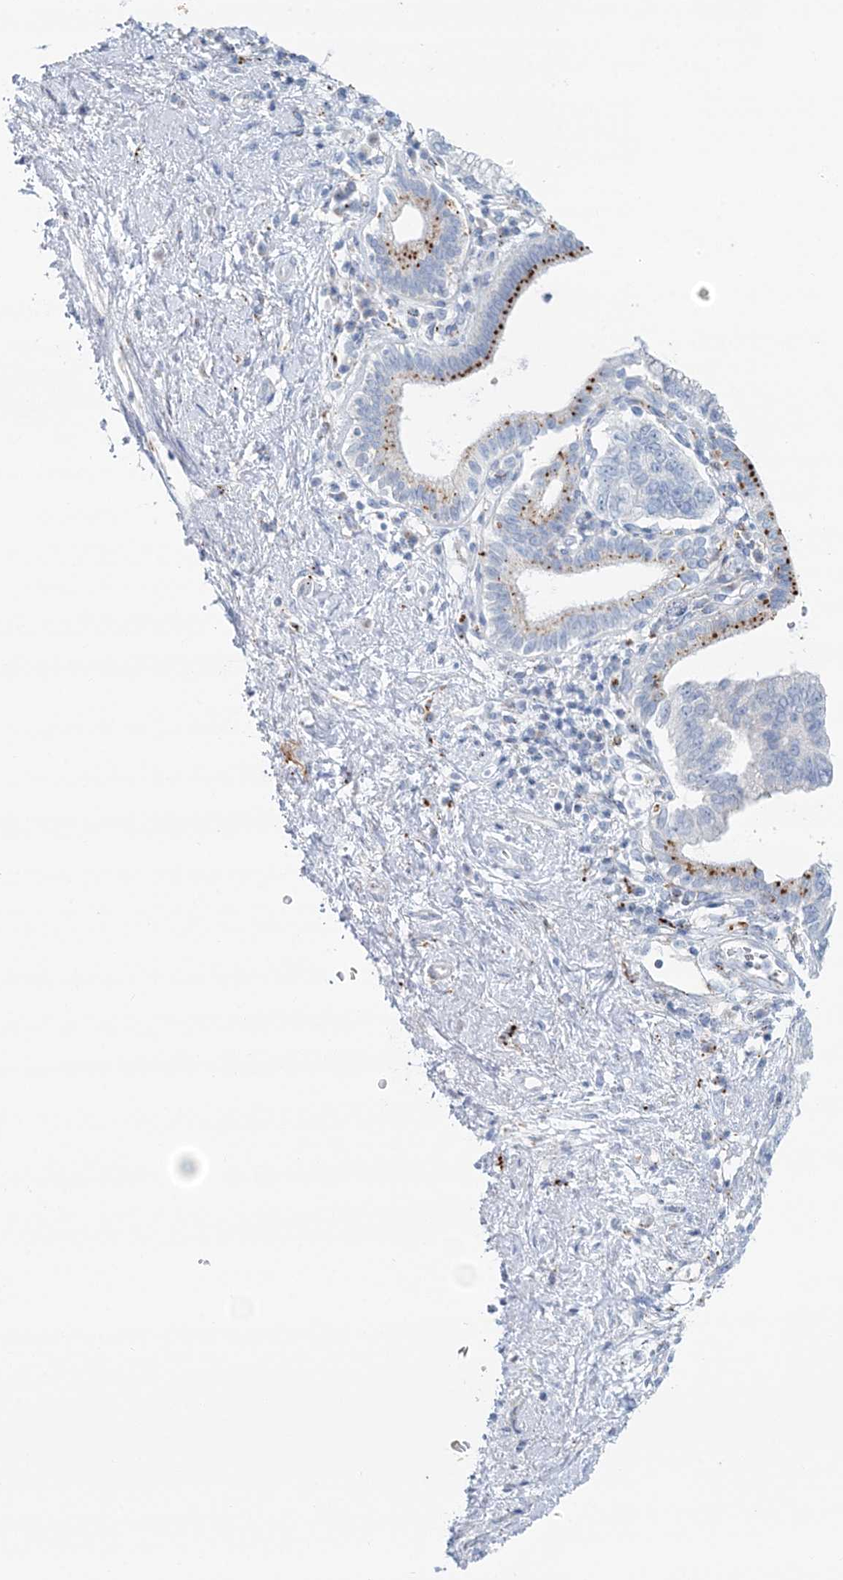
{"staining": {"intensity": "strong", "quantity": "<25%", "location": "cytoplasmic/membranous"}, "tissue": "pancreatic cancer", "cell_type": "Tumor cells", "image_type": "cancer", "snomed": [{"axis": "morphology", "description": "Adenocarcinoma, NOS"}, {"axis": "topography", "description": "Pancreas"}], "caption": "Strong cytoplasmic/membranous expression is seen in approximately <25% of tumor cells in adenocarcinoma (pancreatic).", "gene": "TPP1", "patient": {"sex": "female", "age": 73}}